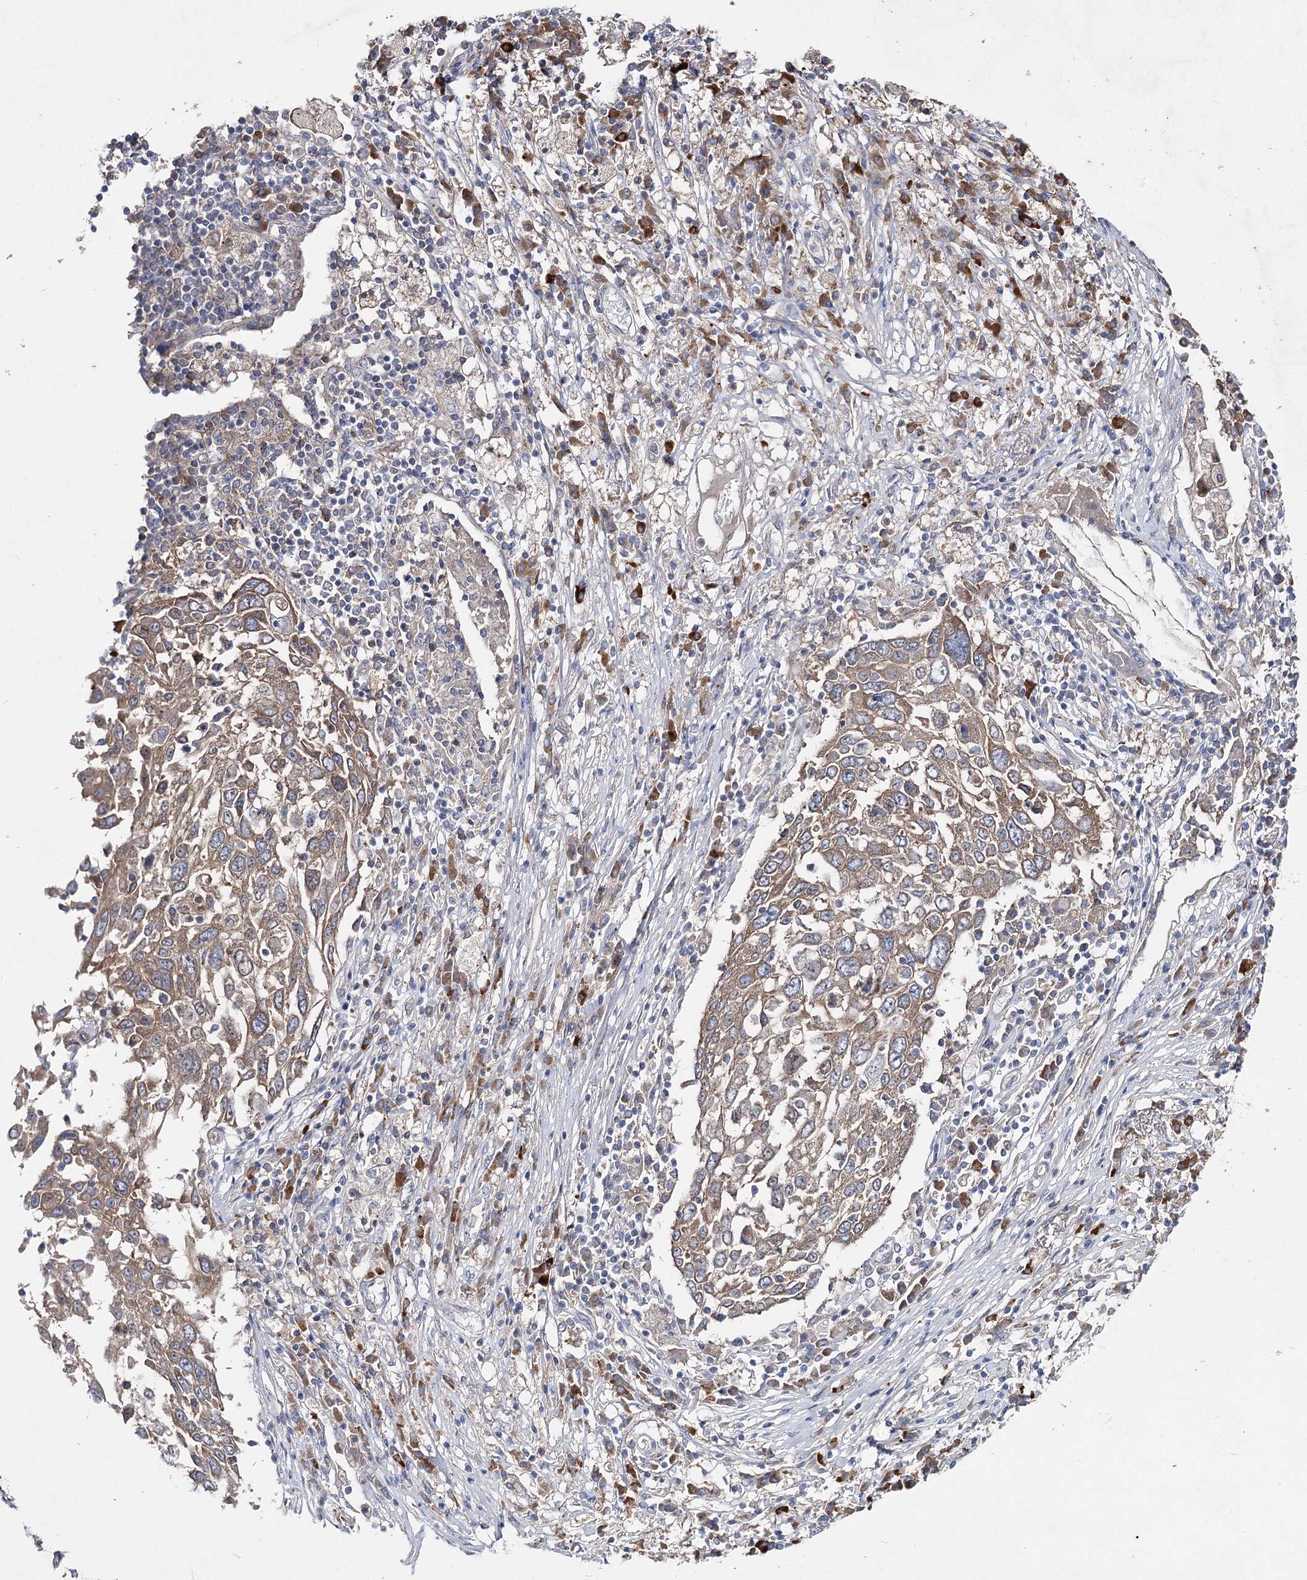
{"staining": {"intensity": "weak", "quantity": "25%-75%", "location": "cytoplasmic/membranous"}, "tissue": "lung cancer", "cell_type": "Tumor cells", "image_type": "cancer", "snomed": [{"axis": "morphology", "description": "Squamous cell carcinoma, NOS"}, {"axis": "topography", "description": "Lung"}], "caption": "IHC image of neoplastic tissue: human lung squamous cell carcinoma stained using immunohistochemistry demonstrates low levels of weak protein expression localized specifically in the cytoplasmic/membranous of tumor cells, appearing as a cytoplasmic/membranous brown color.", "gene": "IL1RAP", "patient": {"sex": "male", "age": 65}}